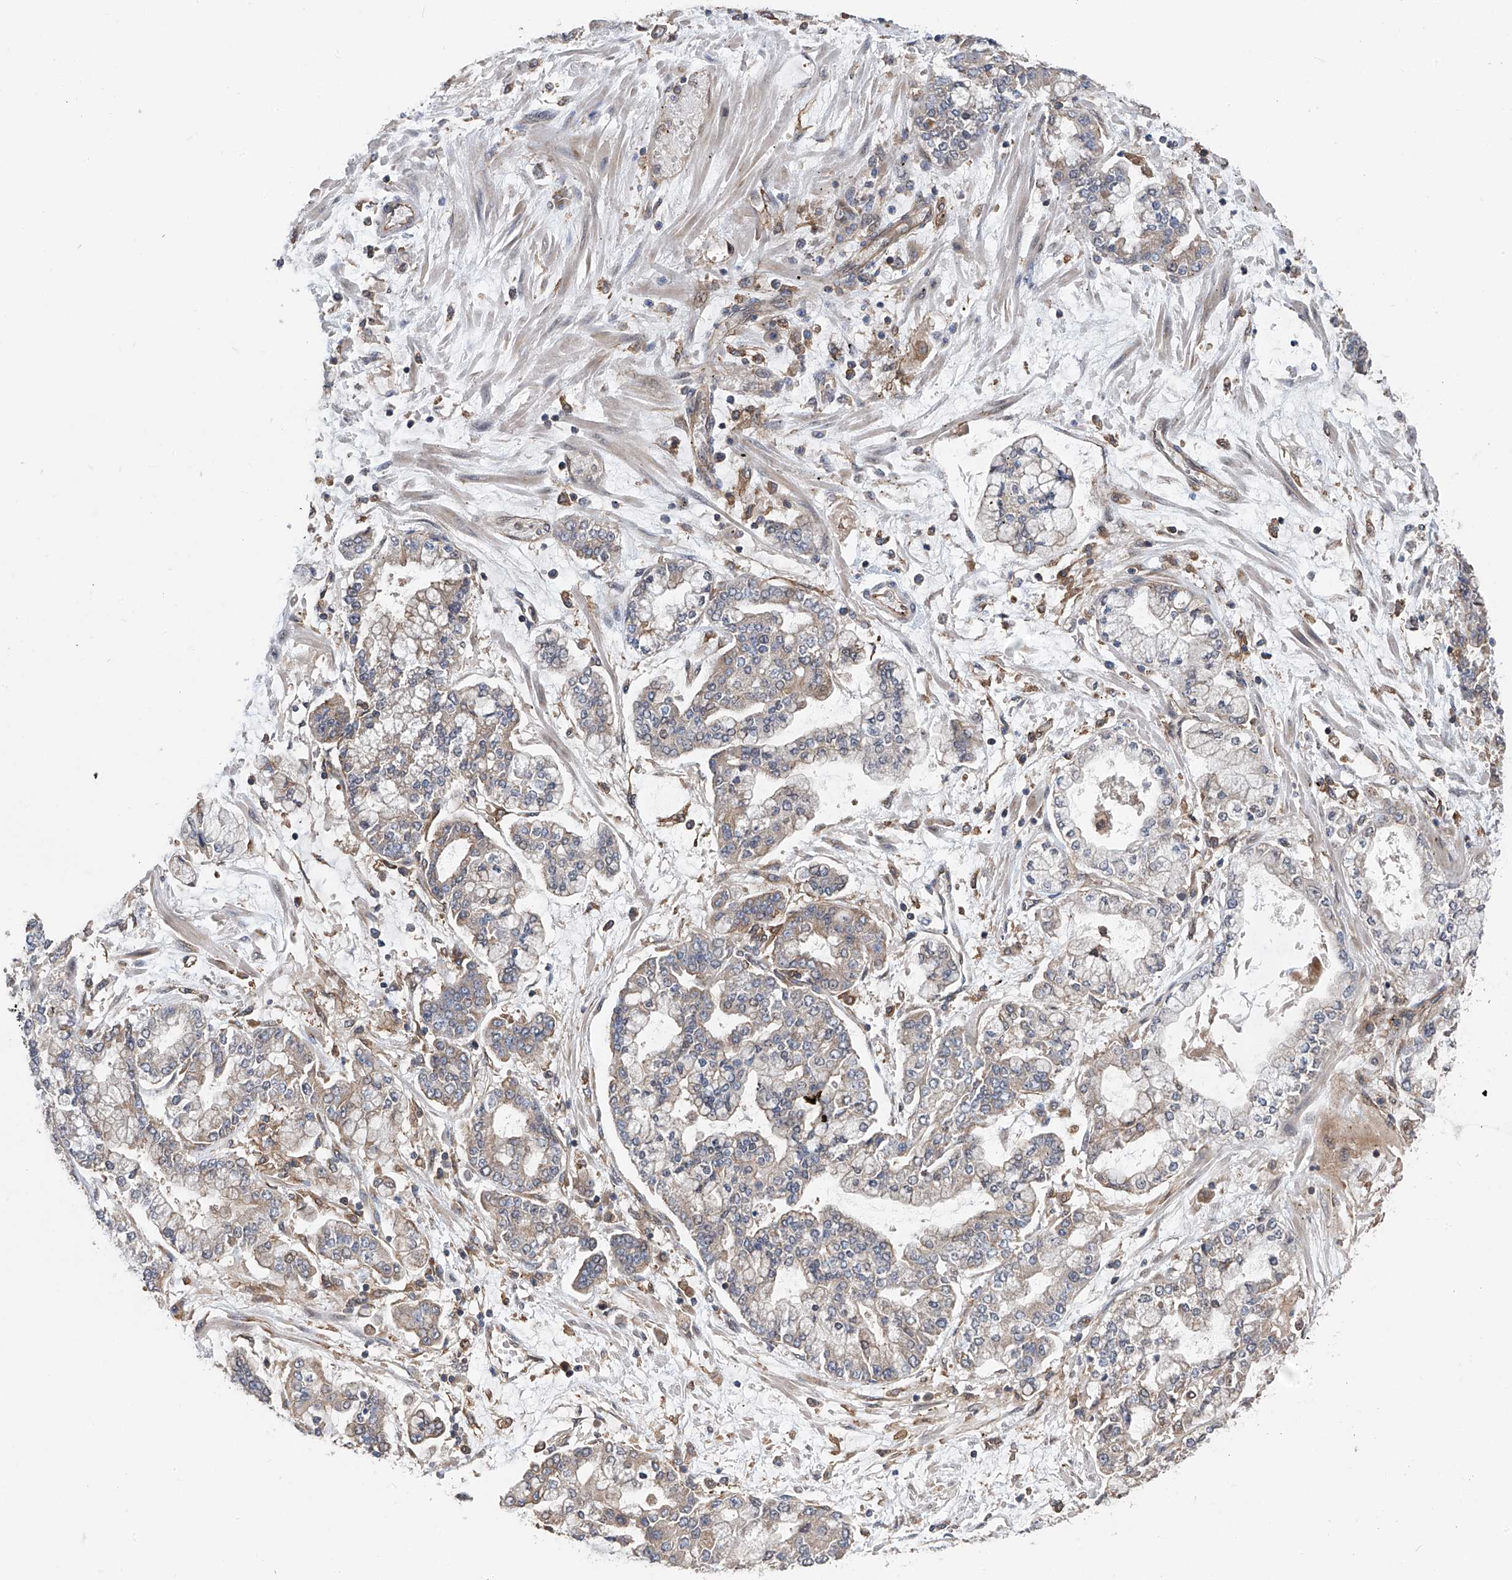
{"staining": {"intensity": "negative", "quantity": "none", "location": "none"}, "tissue": "stomach cancer", "cell_type": "Tumor cells", "image_type": "cancer", "snomed": [{"axis": "morphology", "description": "Normal tissue, NOS"}, {"axis": "morphology", "description": "Adenocarcinoma, NOS"}, {"axis": "topography", "description": "Stomach, upper"}, {"axis": "topography", "description": "Stomach"}], "caption": "Photomicrograph shows no protein expression in tumor cells of adenocarcinoma (stomach) tissue. (DAB (3,3'-diaminobenzidine) immunohistochemistry visualized using brightfield microscopy, high magnification).", "gene": "CHPF", "patient": {"sex": "male", "age": 76}}